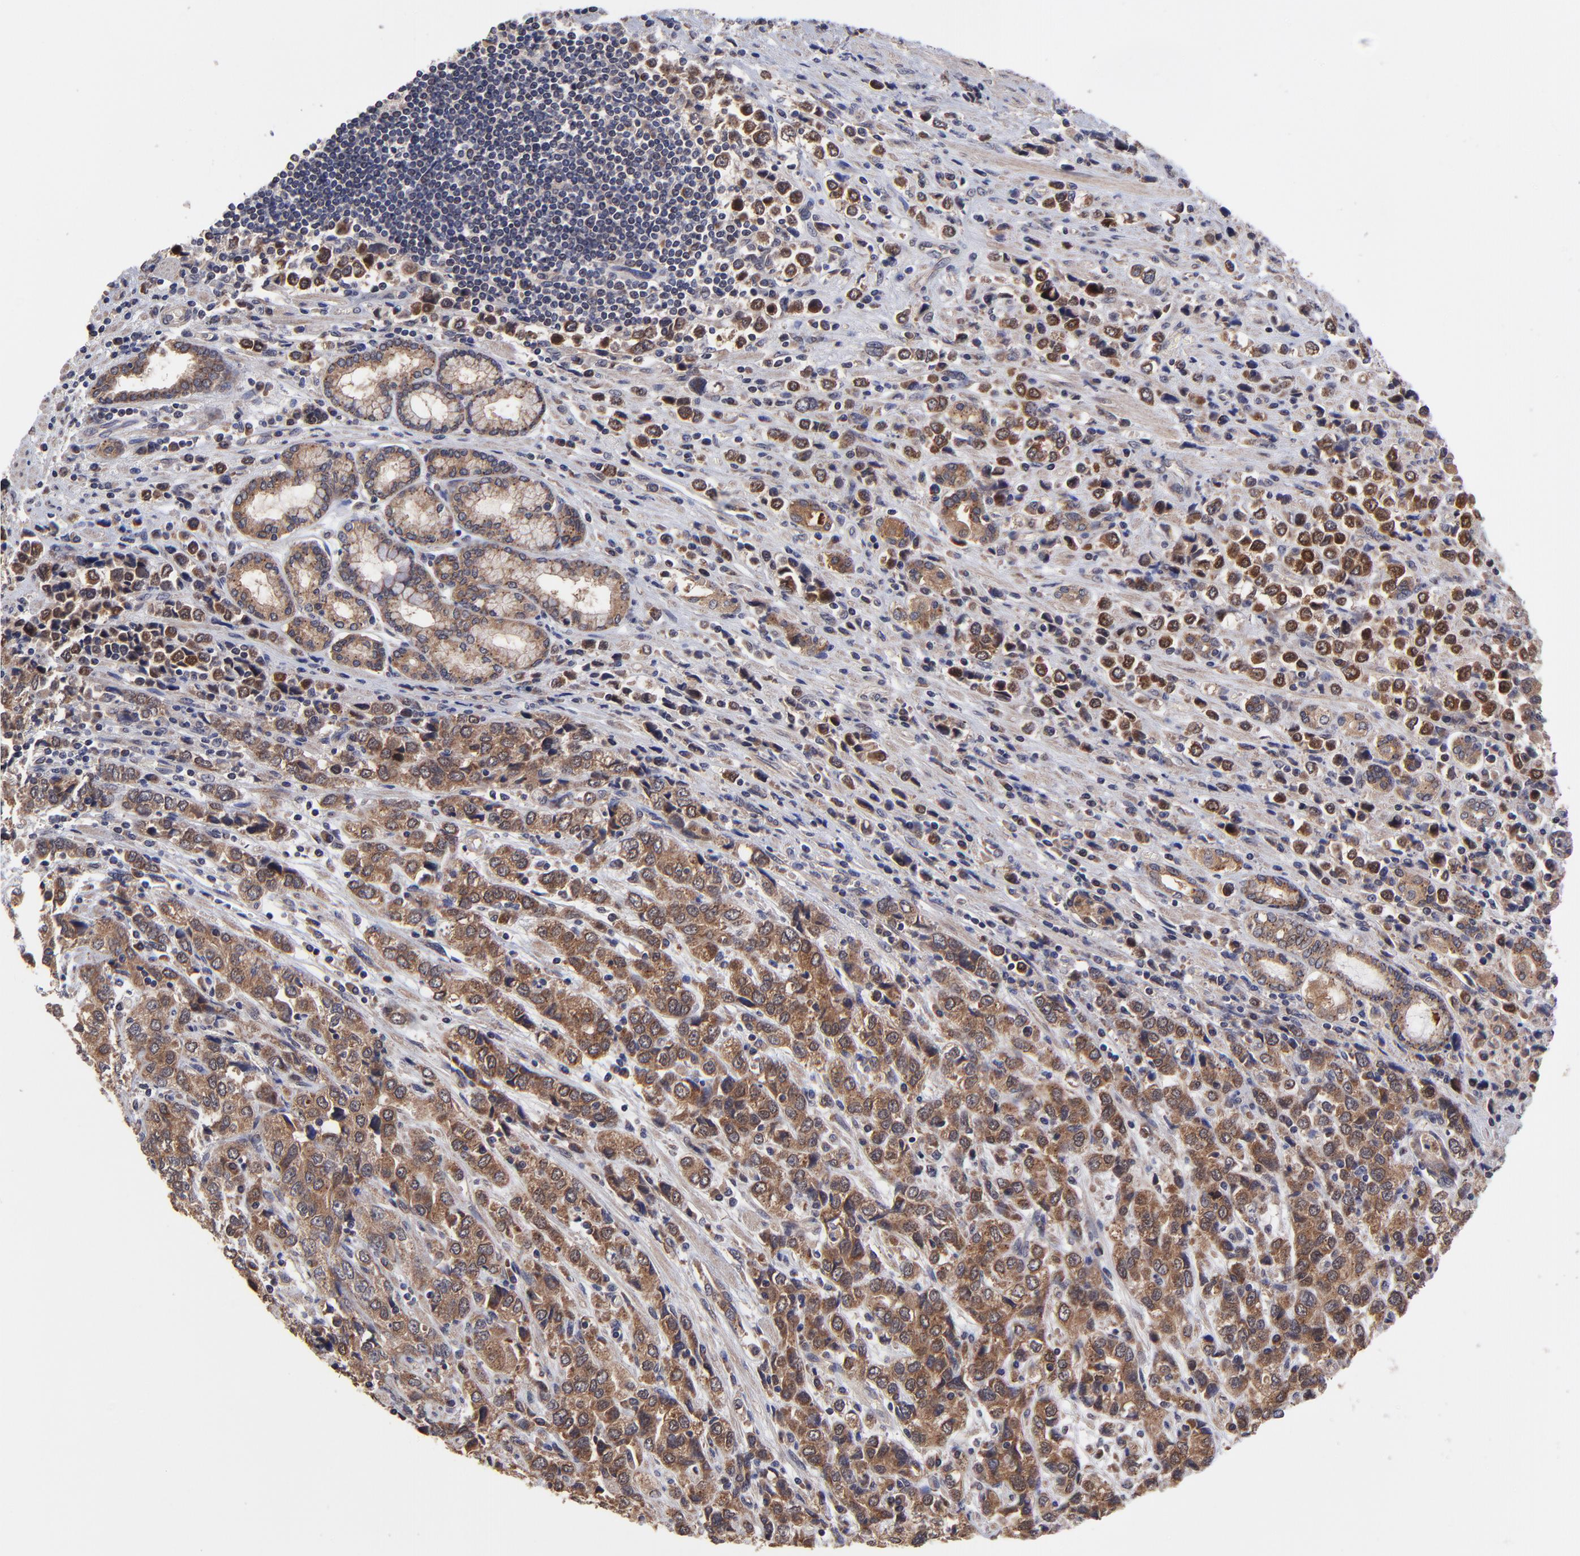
{"staining": {"intensity": "moderate", "quantity": ">75%", "location": "cytoplasmic/membranous"}, "tissue": "stomach cancer", "cell_type": "Tumor cells", "image_type": "cancer", "snomed": [{"axis": "morphology", "description": "Adenocarcinoma, NOS"}, {"axis": "topography", "description": "Stomach, upper"}], "caption": "IHC (DAB (3,3'-diaminobenzidine)) staining of human stomach adenocarcinoma demonstrates moderate cytoplasmic/membranous protein positivity in approximately >75% of tumor cells.", "gene": "BAIAP2L2", "patient": {"sex": "male", "age": 76}}